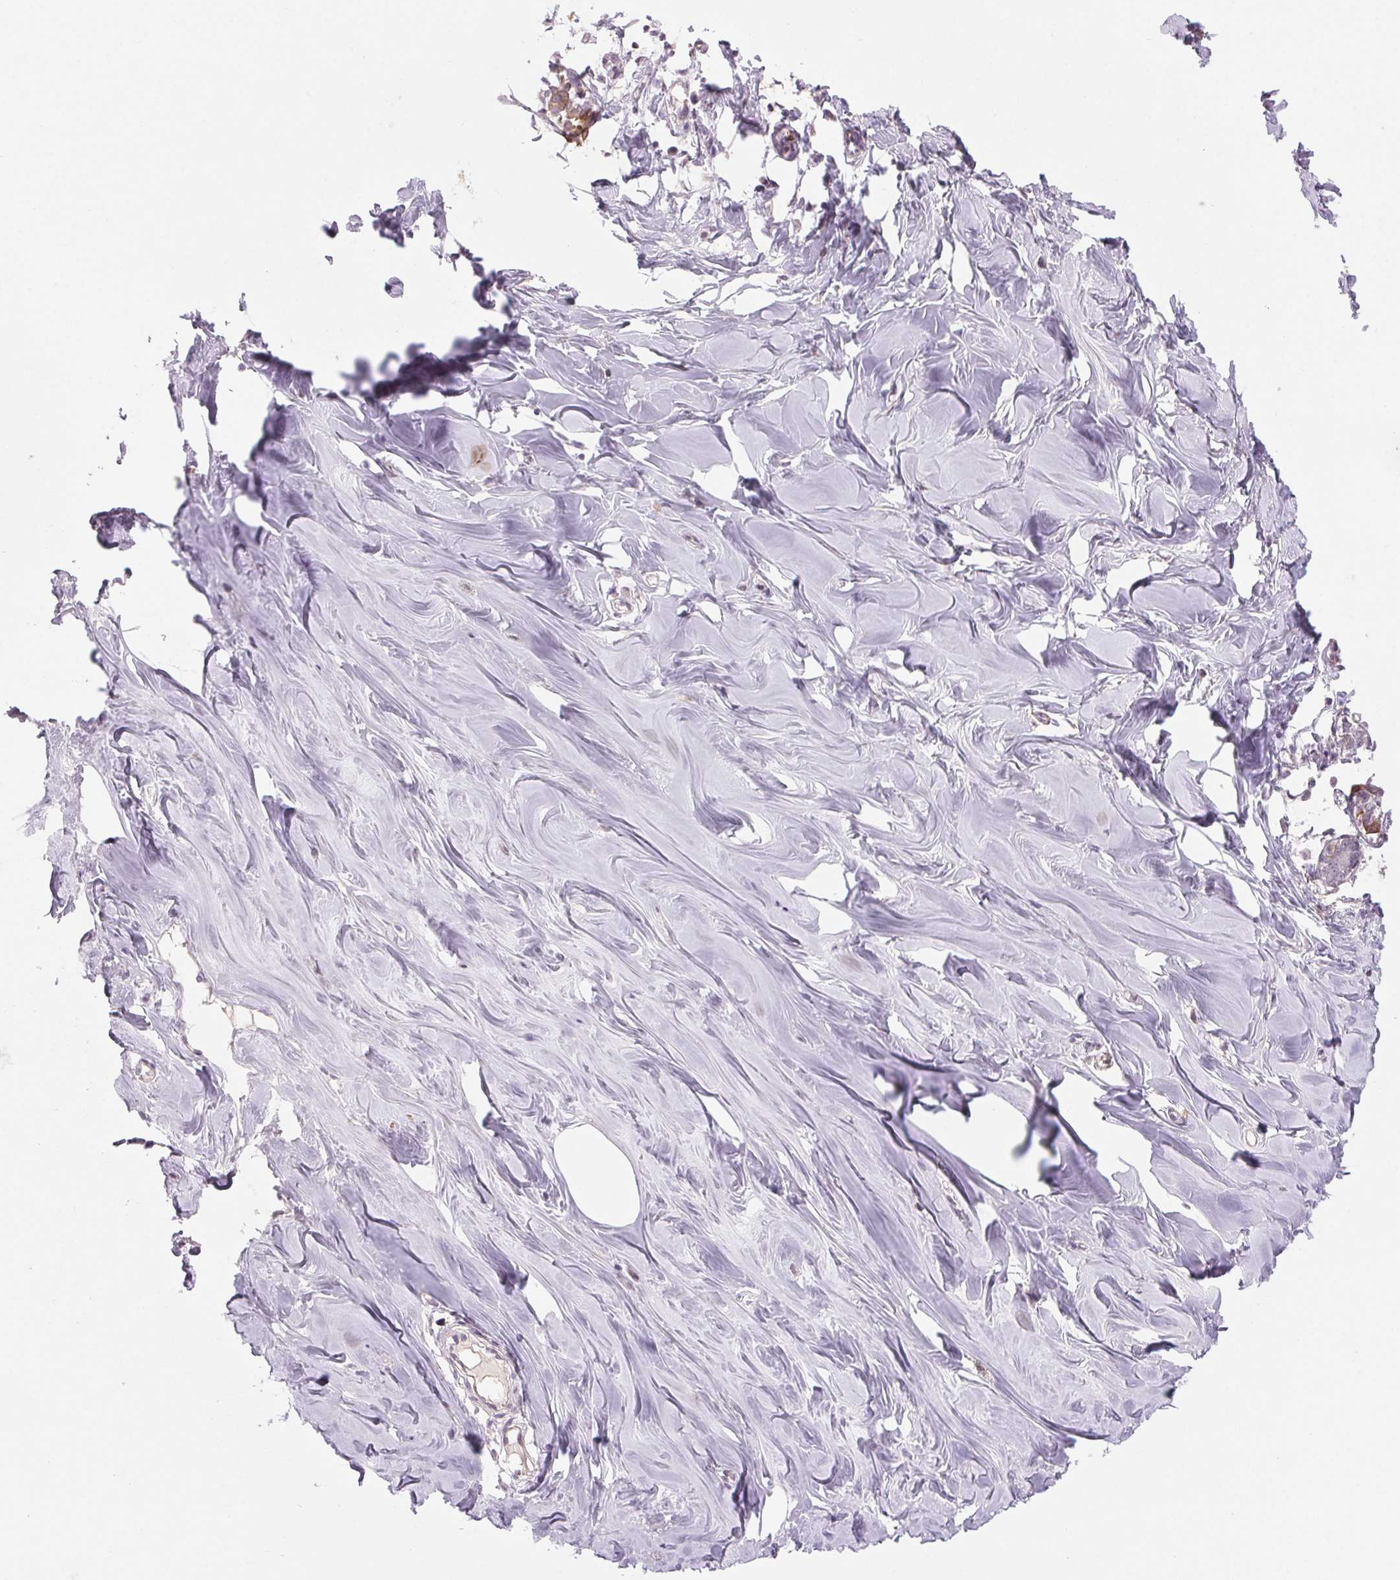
{"staining": {"intensity": "weak", "quantity": "25%-75%", "location": "cytoplasmic/membranous"}, "tissue": "breast", "cell_type": "Adipocytes", "image_type": "normal", "snomed": [{"axis": "morphology", "description": "Normal tissue, NOS"}, {"axis": "topography", "description": "Breast"}], "caption": "A high-resolution micrograph shows IHC staining of benign breast, which exhibits weak cytoplasmic/membranous positivity in approximately 25%-75% of adipocytes.", "gene": "HHLA2", "patient": {"sex": "female", "age": 27}}